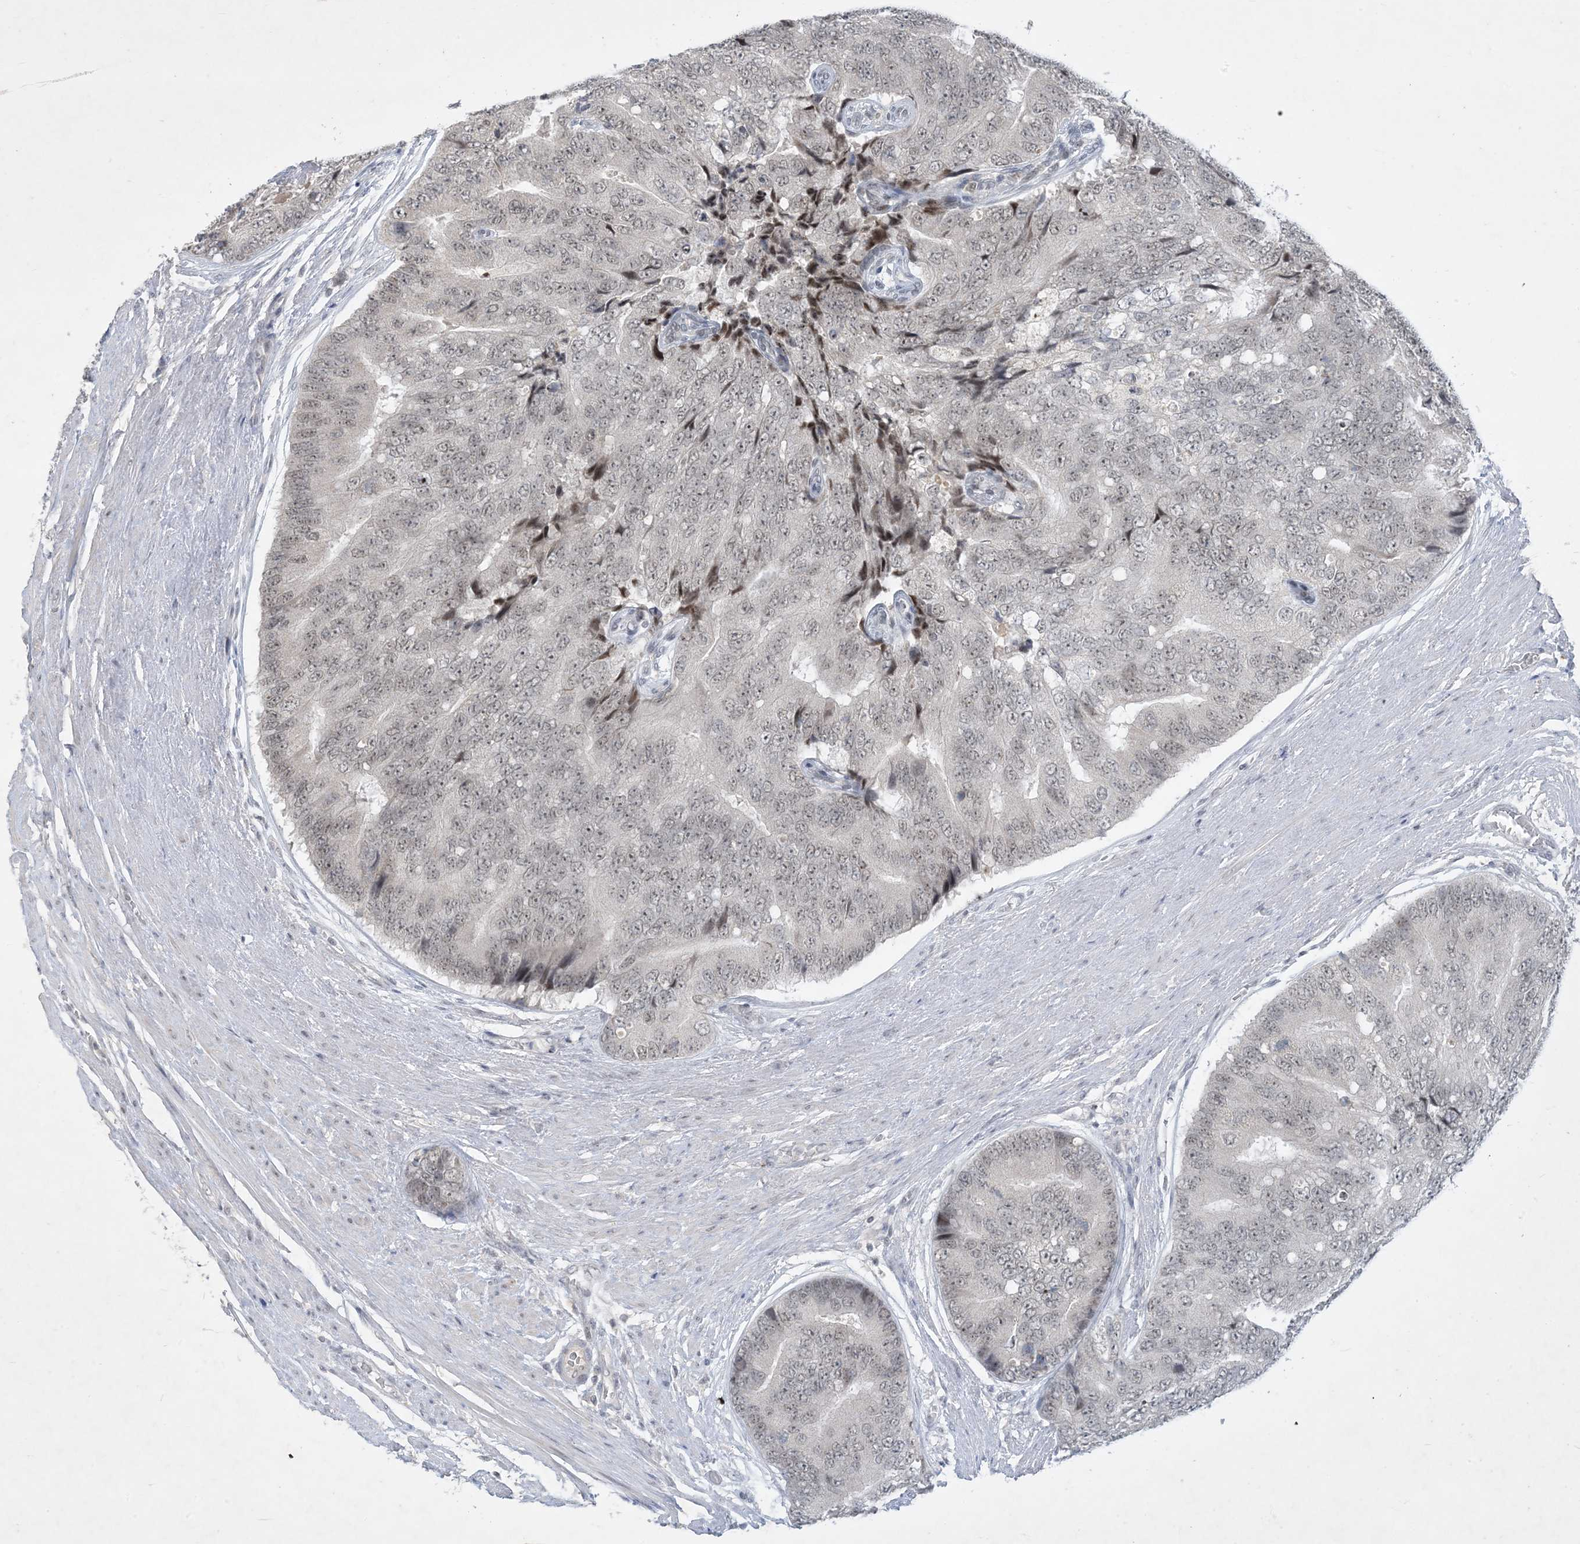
{"staining": {"intensity": "weak", "quantity": ">75%", "location": "nuclear"}, "tissue": "prostate cancer", "cell_type": "Tumor cells", "image_type": "cancer", "snomed": [{"axis": "morphology", "description": "Adenocarcinoma, High grade"}, {"axis": "topography", "description": "Prostate"}], "caption": "This micrograph demonstrates IHC staining of prostate cancer, with low weak nuclear staining in about >75% of tumor cells.", "gene": "ZNF674", "patient": {"sex": "male", "age": 70}}